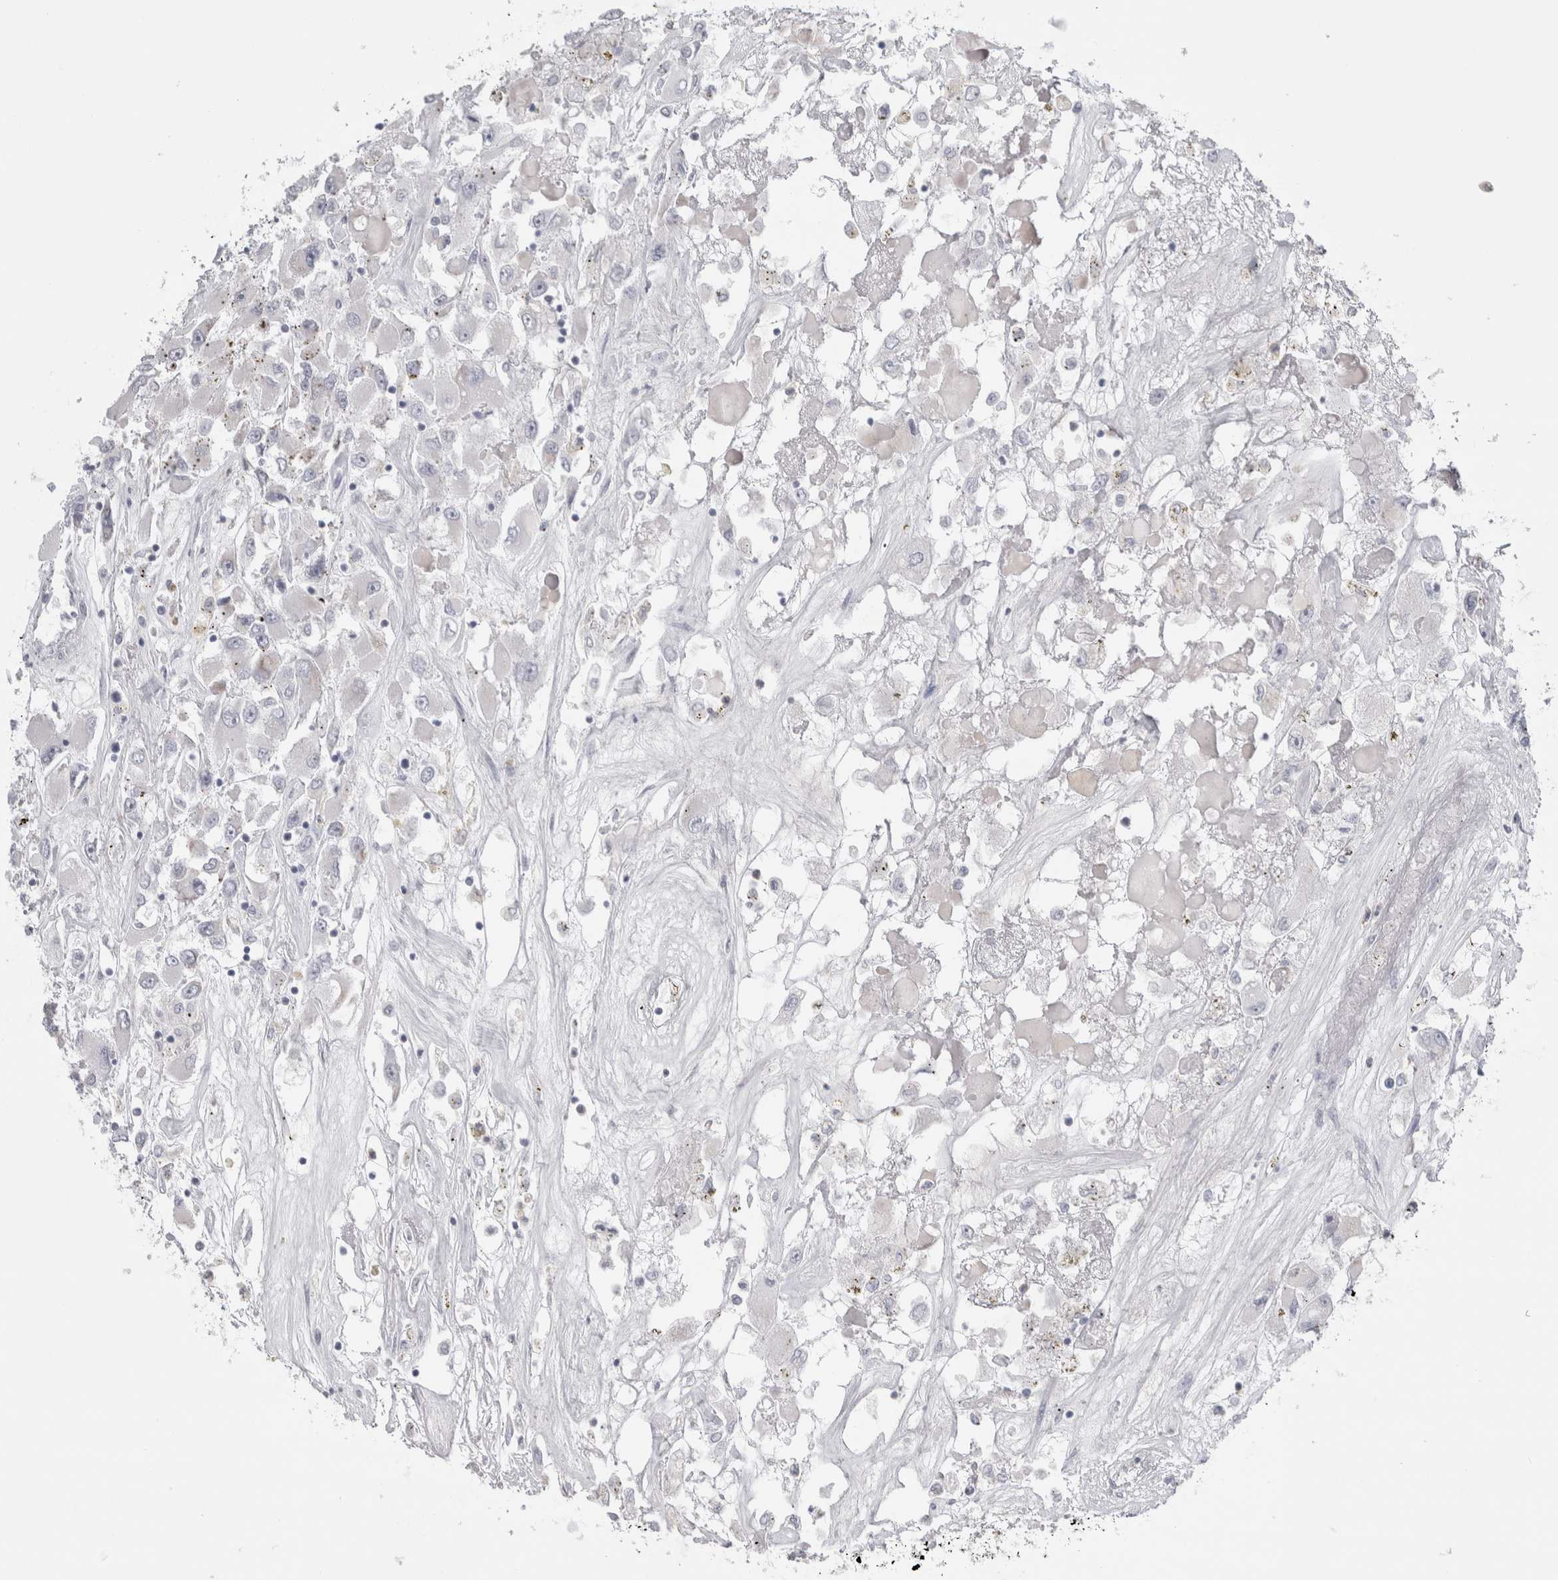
{"staining": {"intensity": "negative", "quantity": "none", "location": "none"}, "tissue": "renal cancer", "cell_type": "Tumor cells", "image_type": "cancer", "snomed": [{"axis": "morphology", "description": "Adenocarcinoma, NOS"}, {"axis": "topography", "description": "Kidney"}], "caption": "High power microscopy micrograph of an IHC image of adenocarcinoma (renal), revealing no significant staining in tumor cells.", "gene": "PLIN1", "patient": {"sex": "female", "age": 52}}